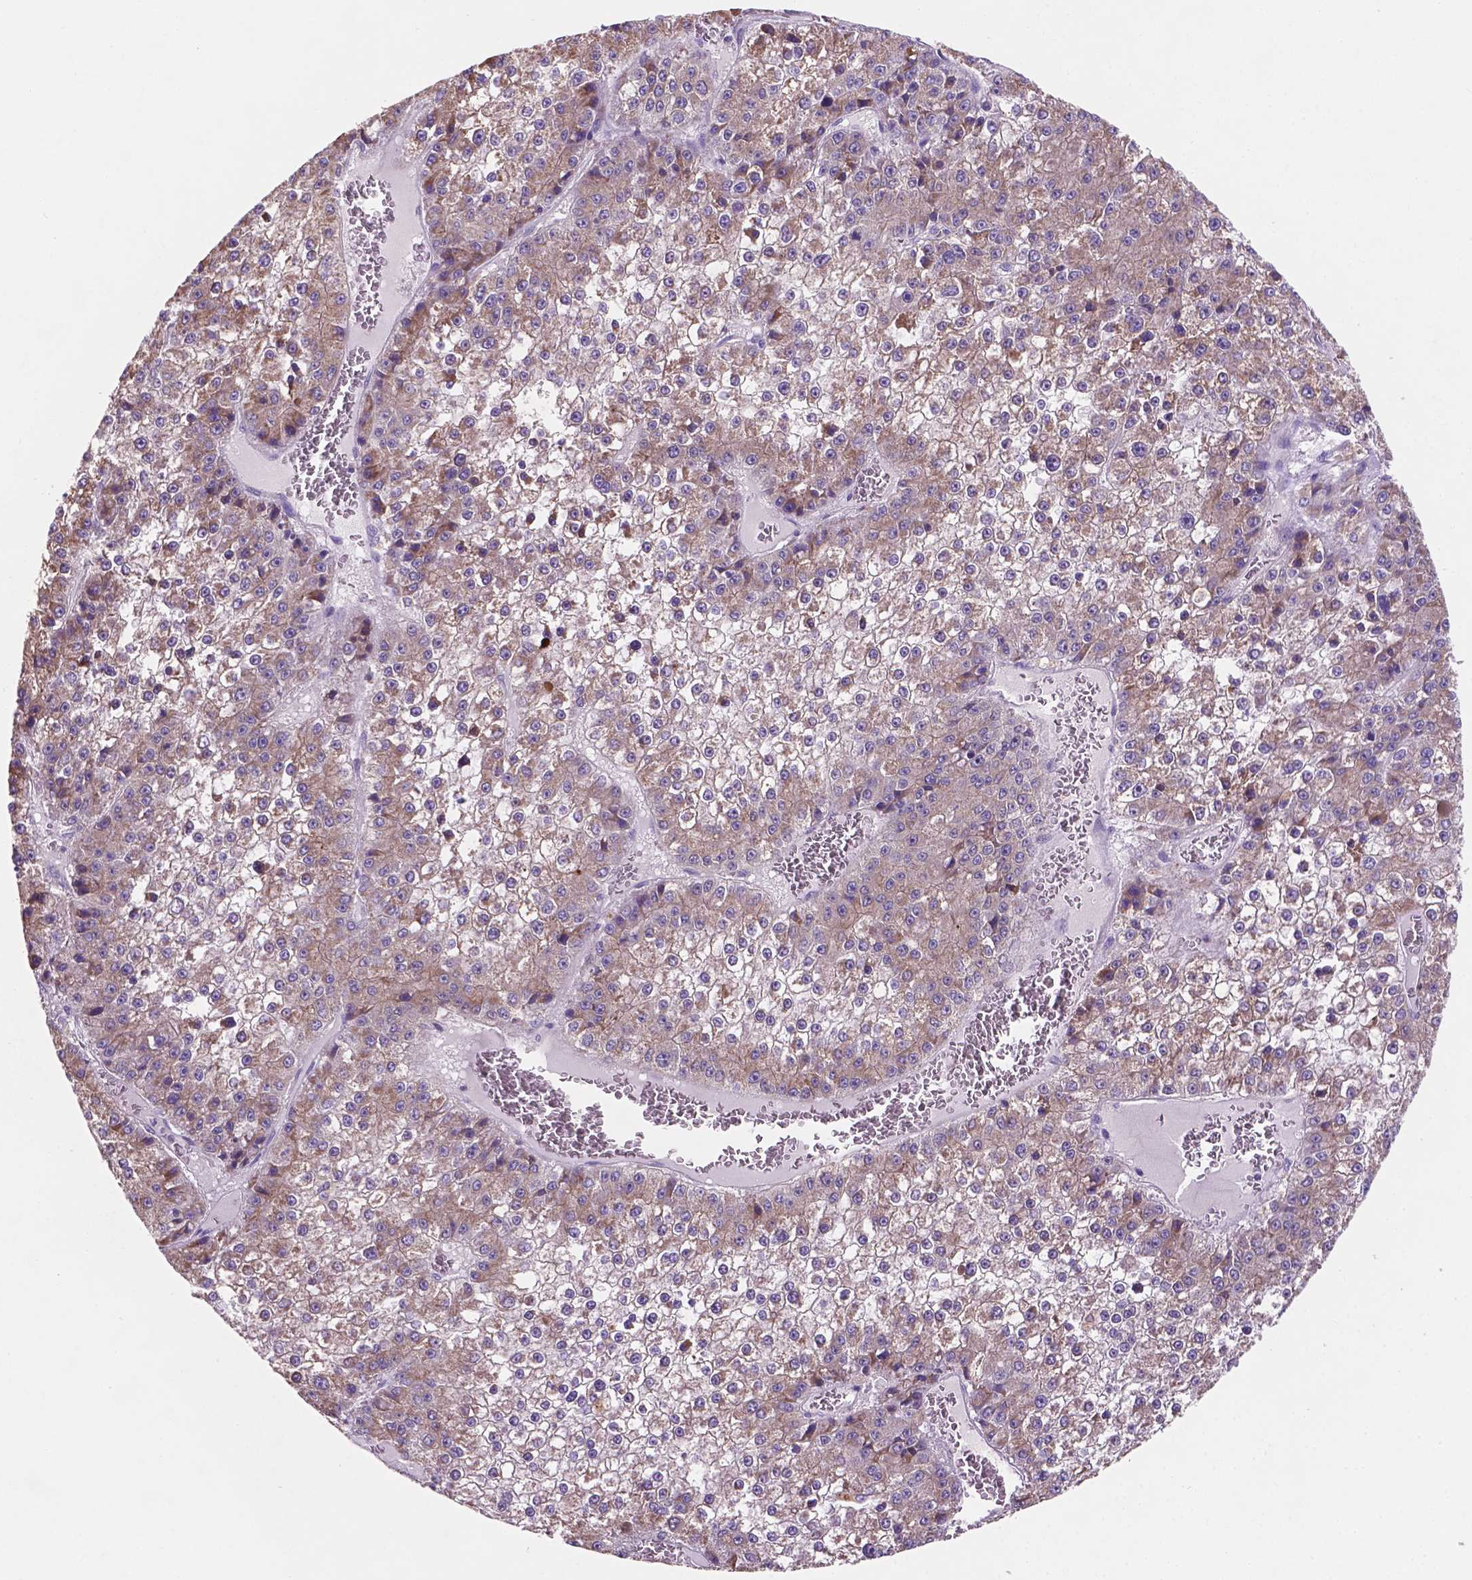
{"staining": {"intensity": "weak", "quantity": "25%-75%", "location": "cytoplasmic/membranous"}, "tissue": "liver cancer", "cell_type": "Tumor cells", "image_type": "cancer", "snomed": [{"axis": "morphology", "description": "Carcinoma, Hepatocellular, NOS"}, {"axis": "topography", "description": "Liver"}], "caption": "The immunohistochemical stain shows weak cytoplasmic/membranous expression in tumor cells of hepatocellular carcinoma (liver) tissue. The protein is shown in brown color, while the nuclei are stained blue.", "gene": "MKRN2OS", "patient": {"sex": "female", "age": 73}}